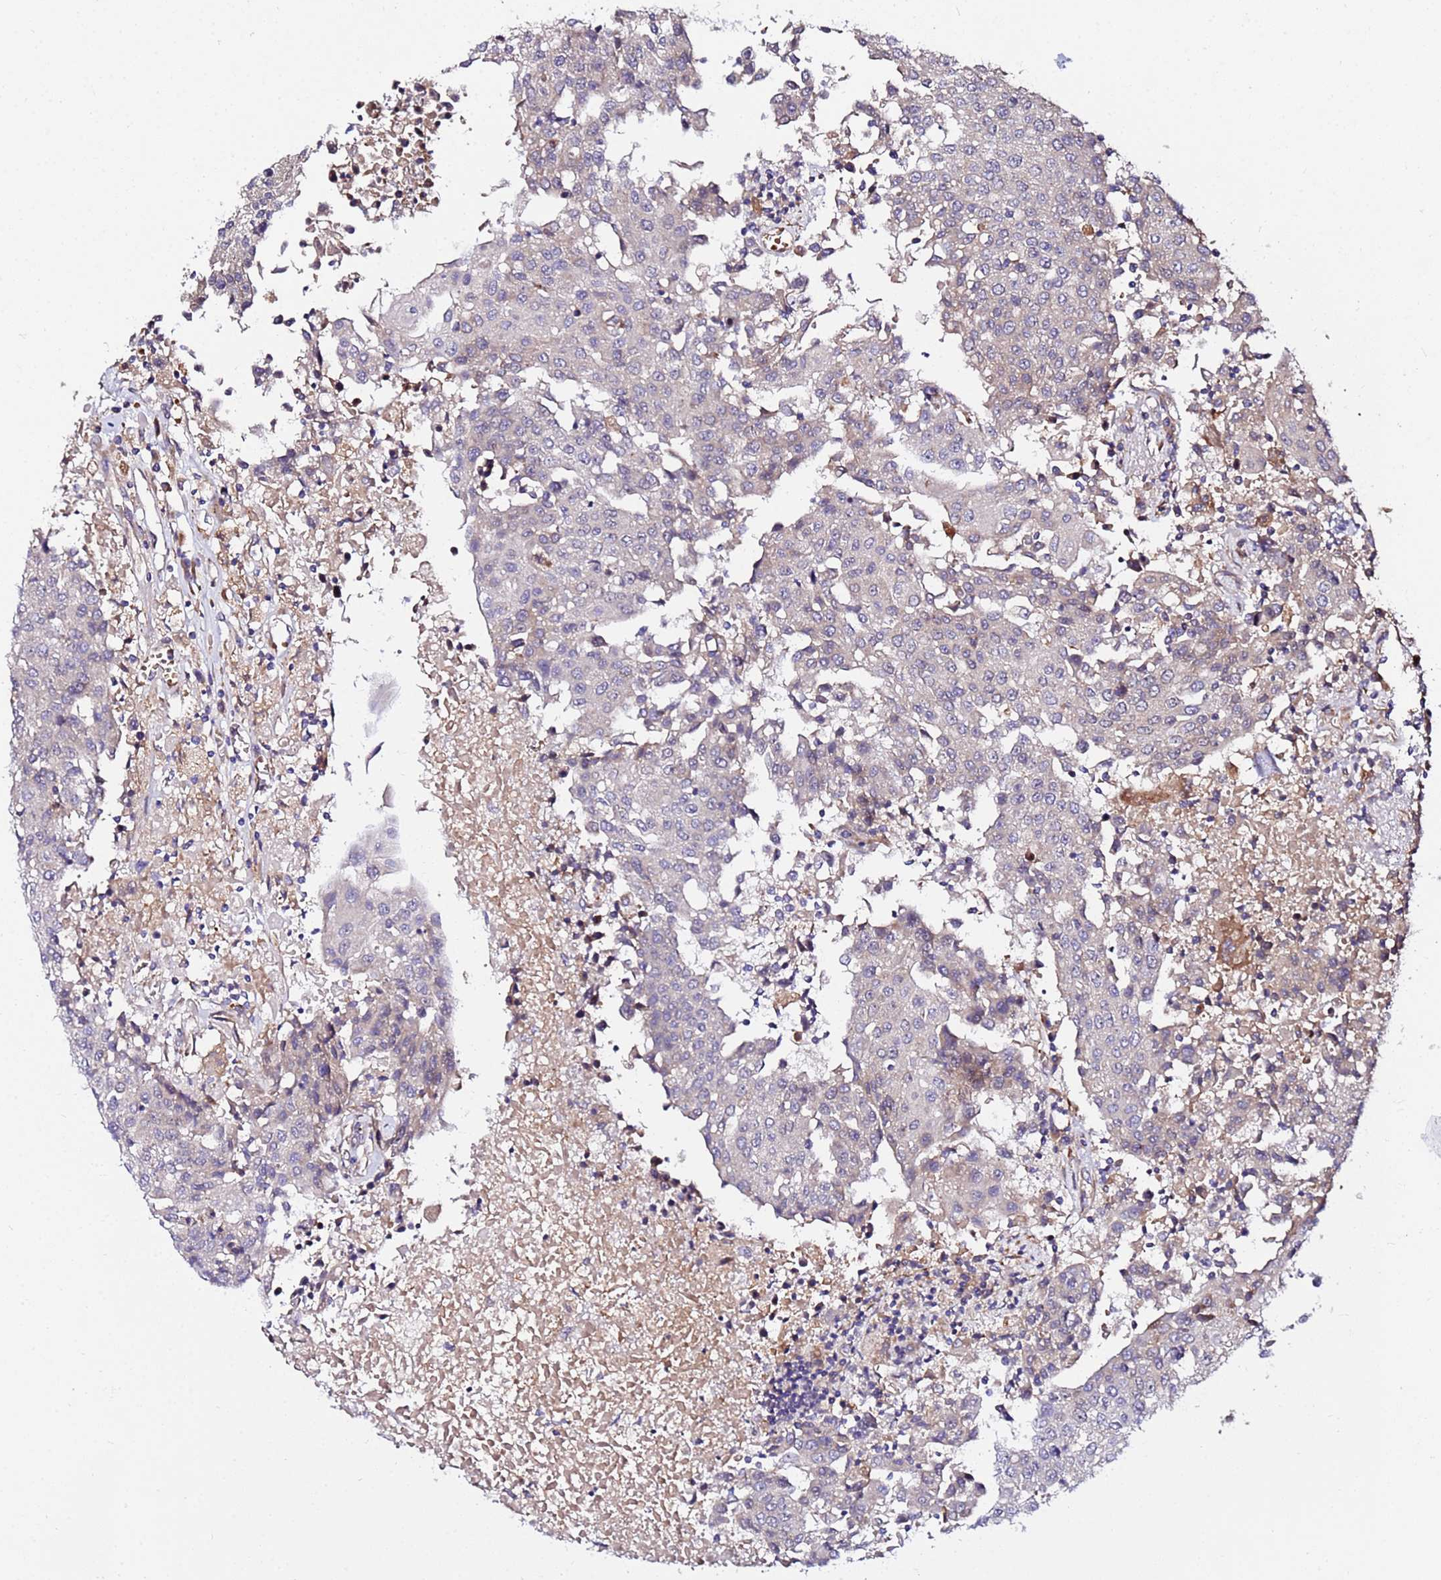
{"staining": {"intensity": "negative", "quantity": "none", "location": "none"}, "tissue": "urothelial cancer", "cell_type": "Tumor cells", "image_type": "cancer", "snomed": [{"axis": "morphology", "description": "Urothelial carcinoma, High grade"}, {"axis": "topography", "description": "Urinary bladder"}], "caption": "IHC of urothelial cancer shows no positivity in tumor cells.", "gene": "WWC2", "patient": {"sex": "female", "age": 85}}